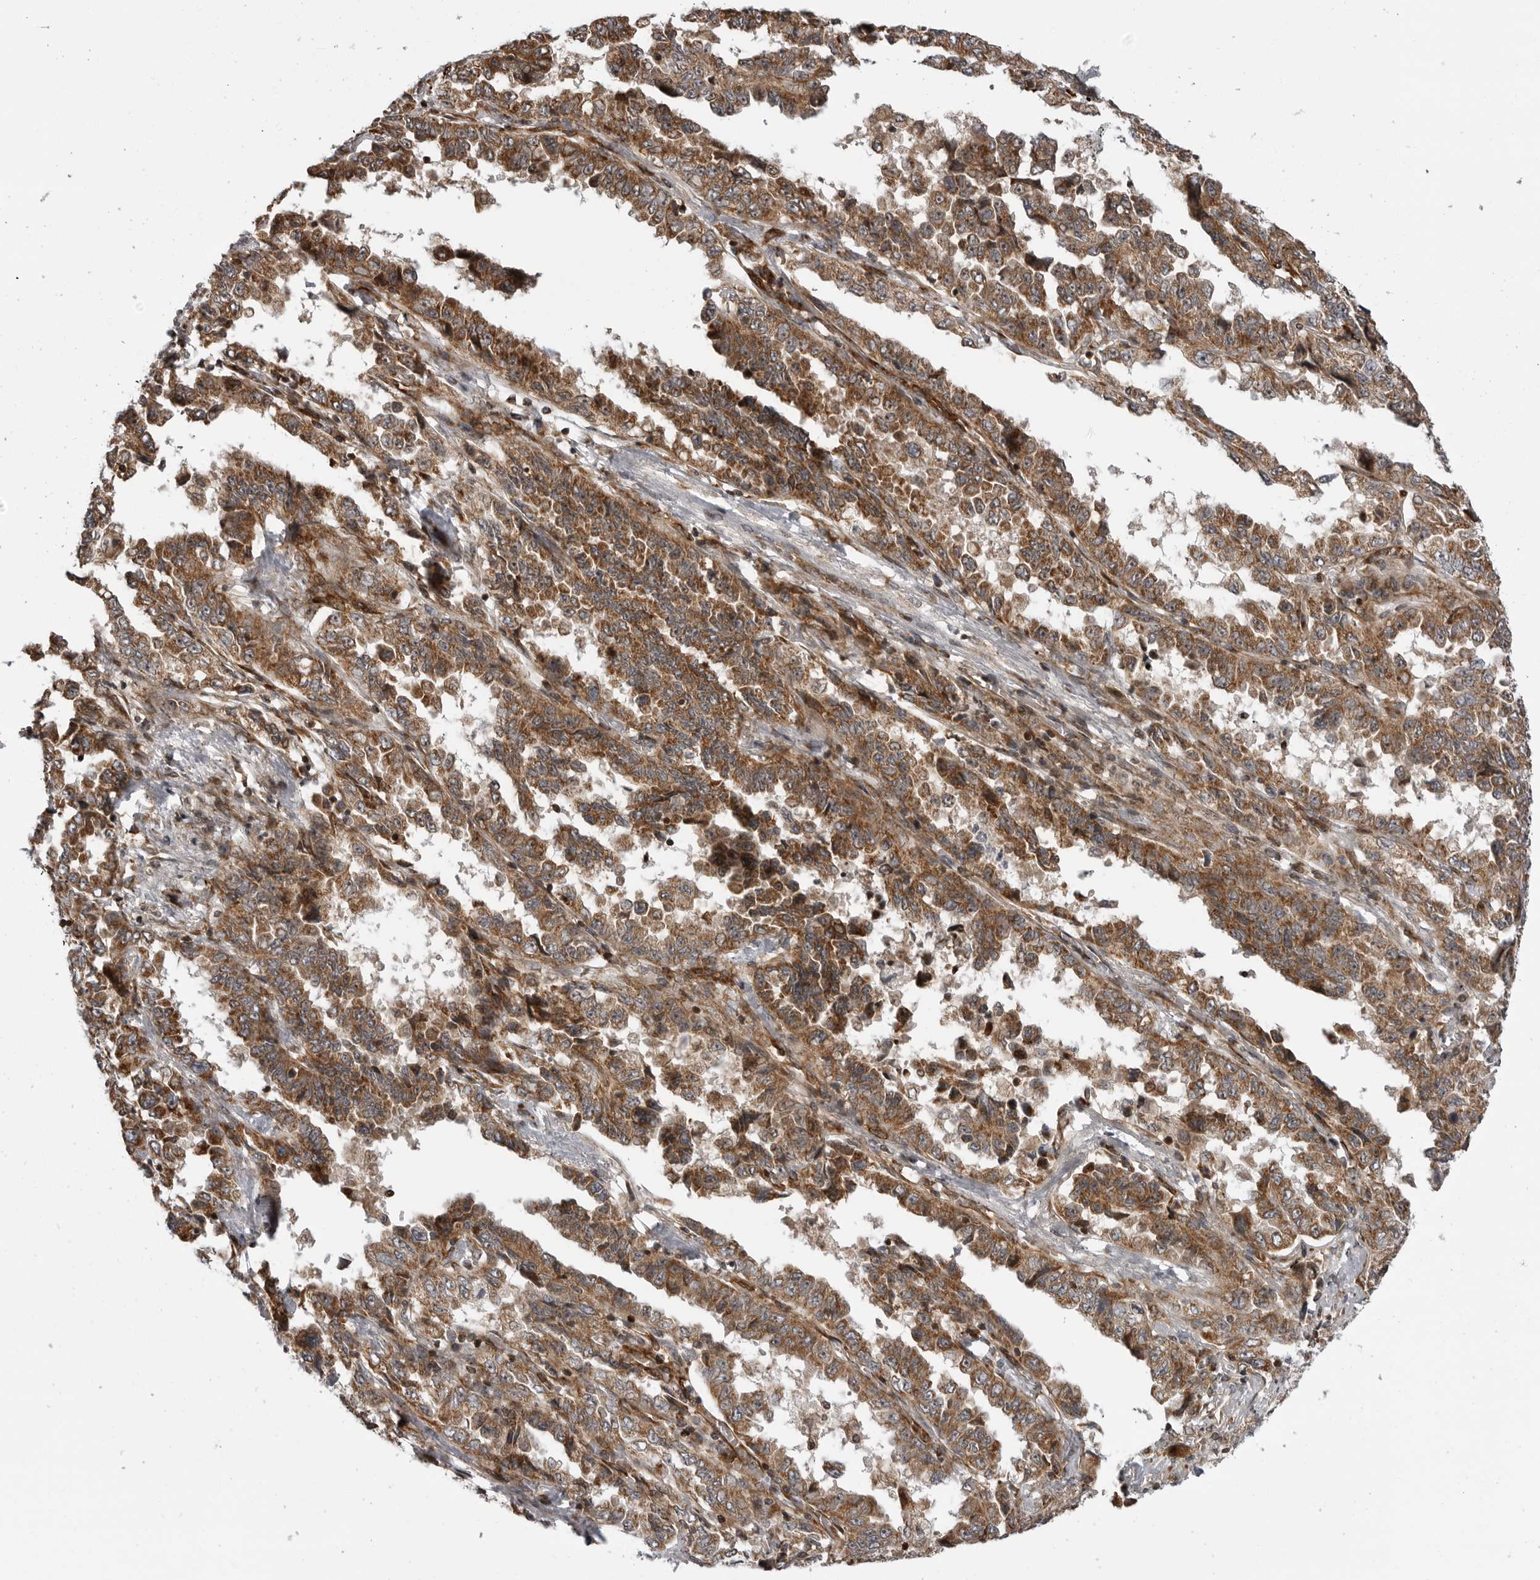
{"staining": {"intensity": "moderate", "quantity": ">75%", "location": "cytoplasmic/membranous"}, "tissue": "lung cancer", "cell_type": "Tumor cells", "image_type": "cancer", "snomed": [{"axis": "morphology", "description": "Adenocarcinoma, NOS"}, {"axis": "topography", "description": "Lung"}], "caption": "Lung cancer (adenocarcinoma) stained for a protein displays moderate cytoplasmic/membranous positivity in tumor cells.", "gene": "ABL1", "patient": {"sex": "female", "age": 51}}